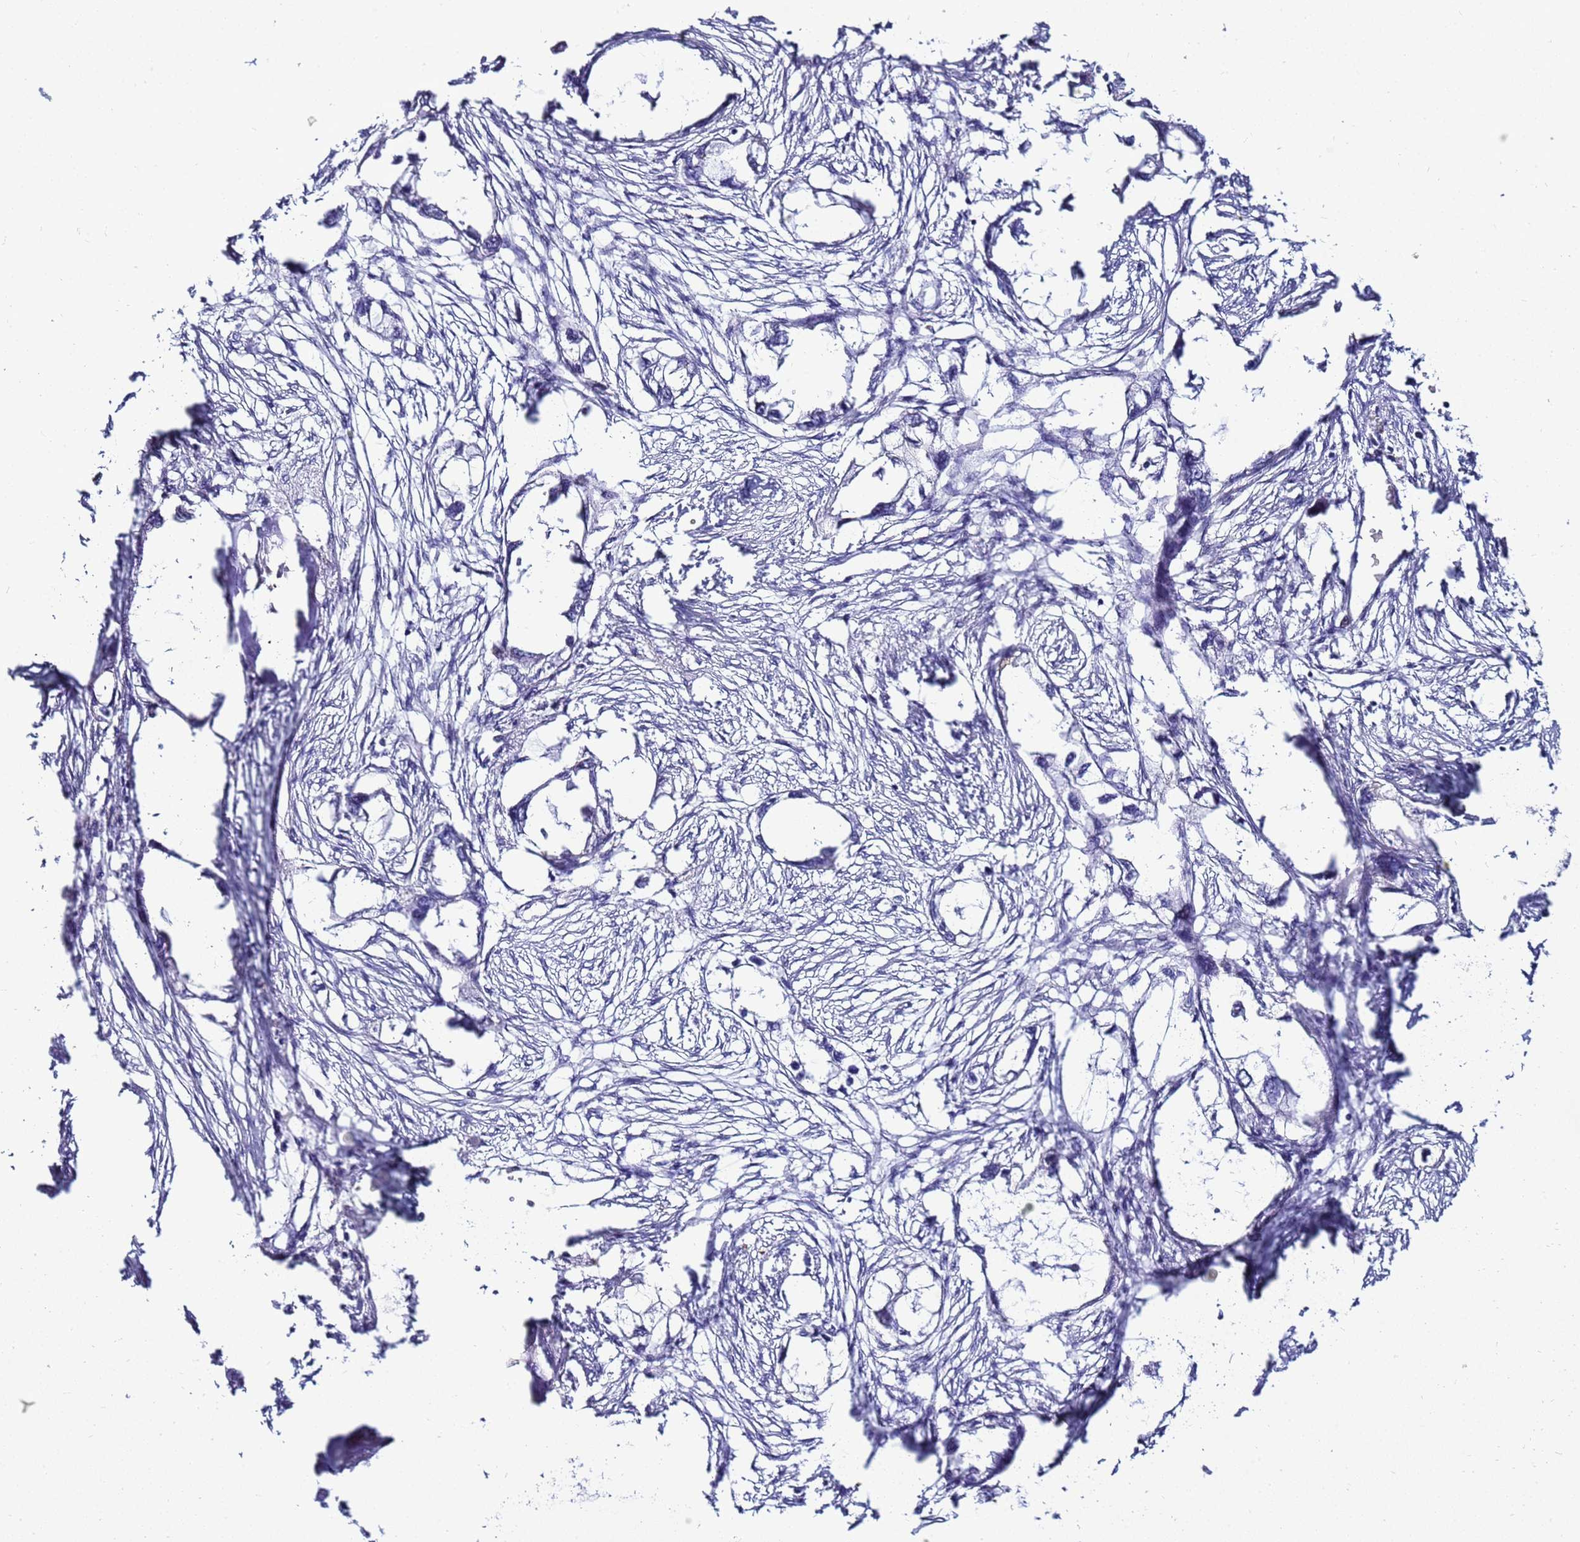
{"staining": {"intensity": "negative", "quantity": "none", "location": "none"}, "tissue": "endometrial cancer", "cell_type": "Tumor cells", "image_type": "cancer", "snomed": [{"axis": "morphology", "description": "Adenocarcinoma, NOS"}, {"axis": "morphology", "description": "Adenocarcinoma, metastatic, NOS"}, {"axis": "topography", "description": "Adipose tissue"}, {"axis": "topography", "description": "Endometrium"}], "caption": "IHC of adenocarcinoma (endometrial) exhibits no expression in tumor cells. (Stains: DAB (3,3'-diaminobenzidine) IHC with hematoxylin counter stain, Microscopy: brightfield microscopy at high magnification).", "gene": "FAM166B", "patient": {"sex": "female", "age": 67}}